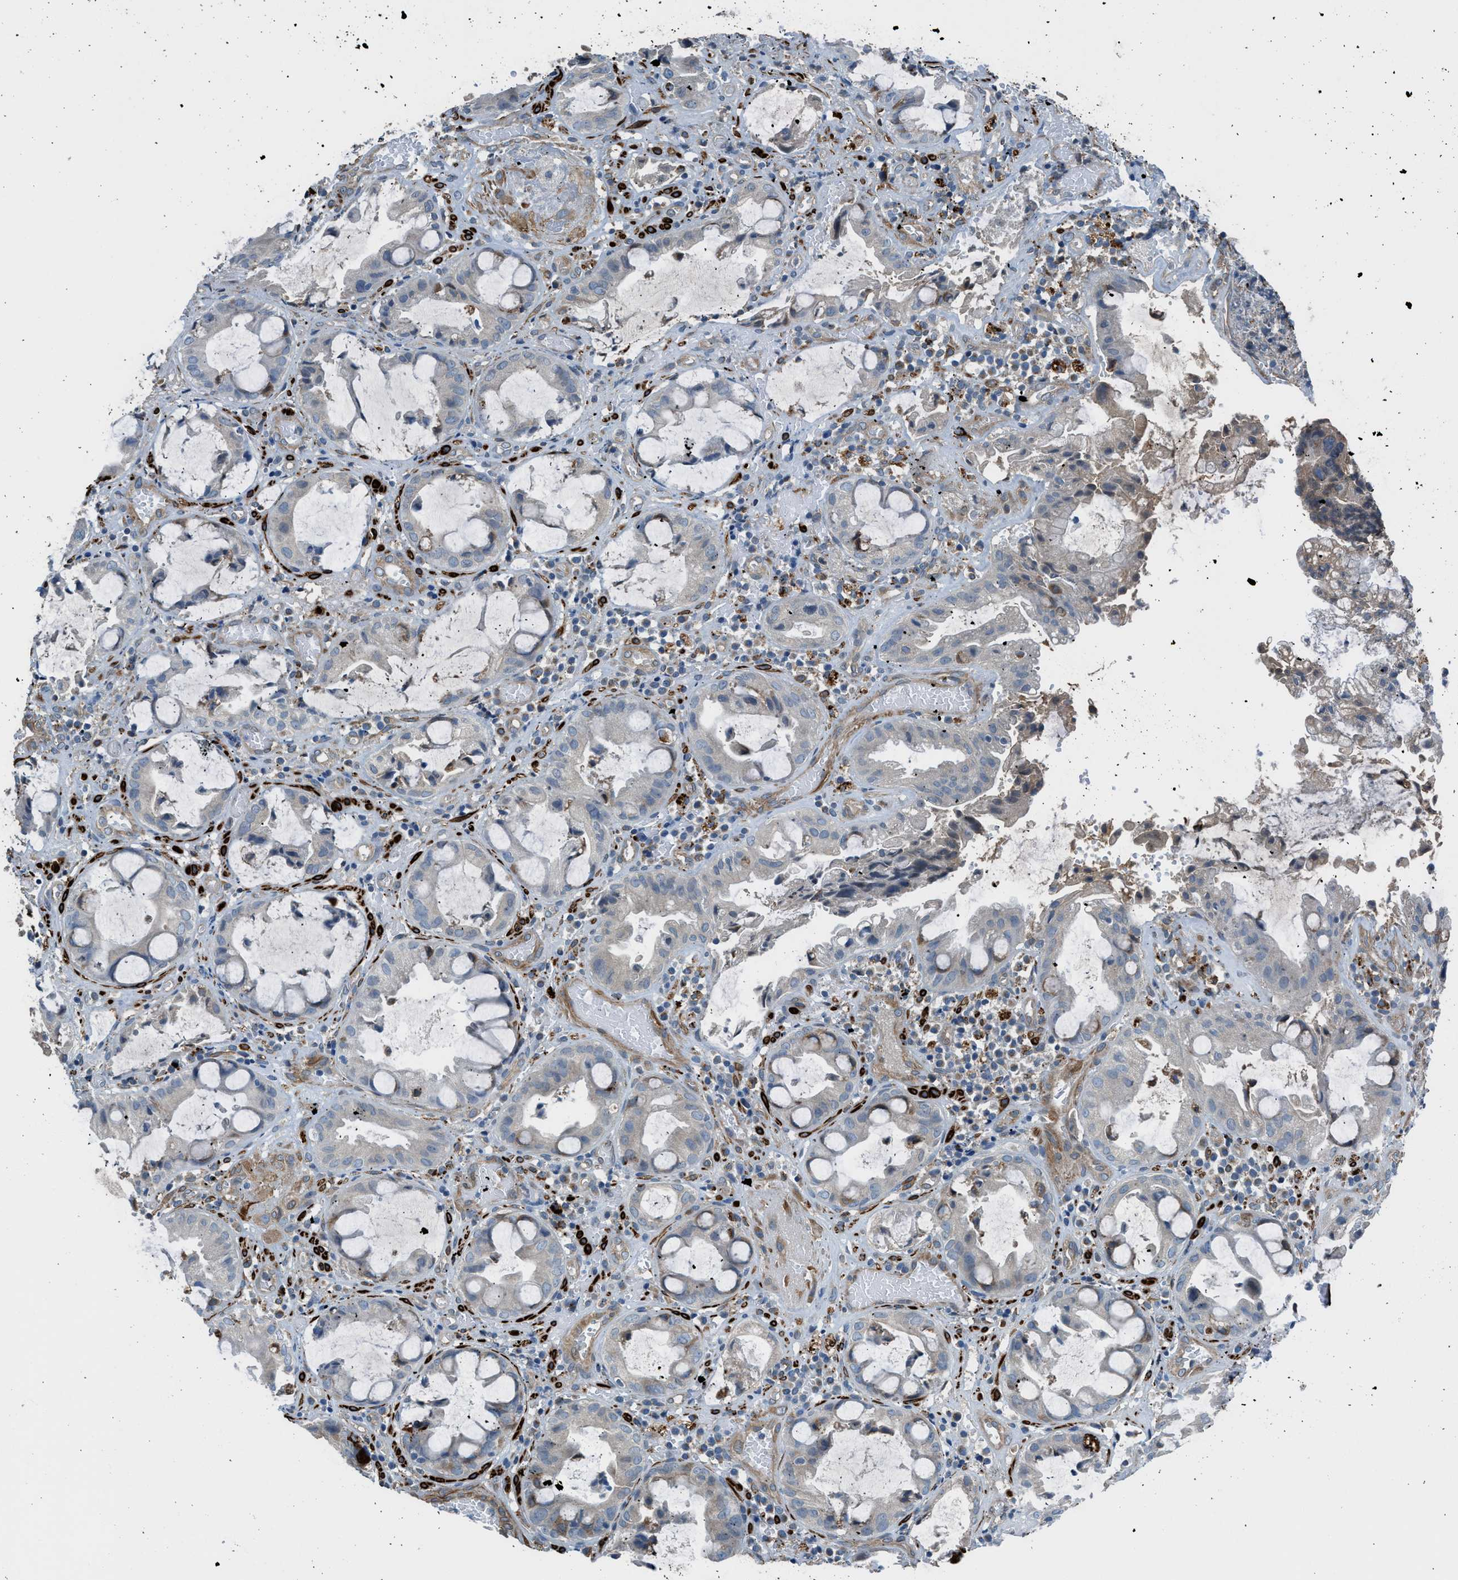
{"staining": {"intensity": "negative", "quantity": "none", "location": "none"}, "tissue": "colorectal cancer", "cell_type": "Tumor cells", "image_type": "cancer", "snomed": [{"axis": "morphology", "description": "Adenocarcinoma, NOS"}, {"axis": "topography", "description": "Colon"}], "caption": "Human colorectal cancer (adenocarcinoma) stained for a protein using immunohistochemistry exhibits no expression in tumor cells.", "gene": "LMBR1", "patient": {"sex": "female", "age": 57}}